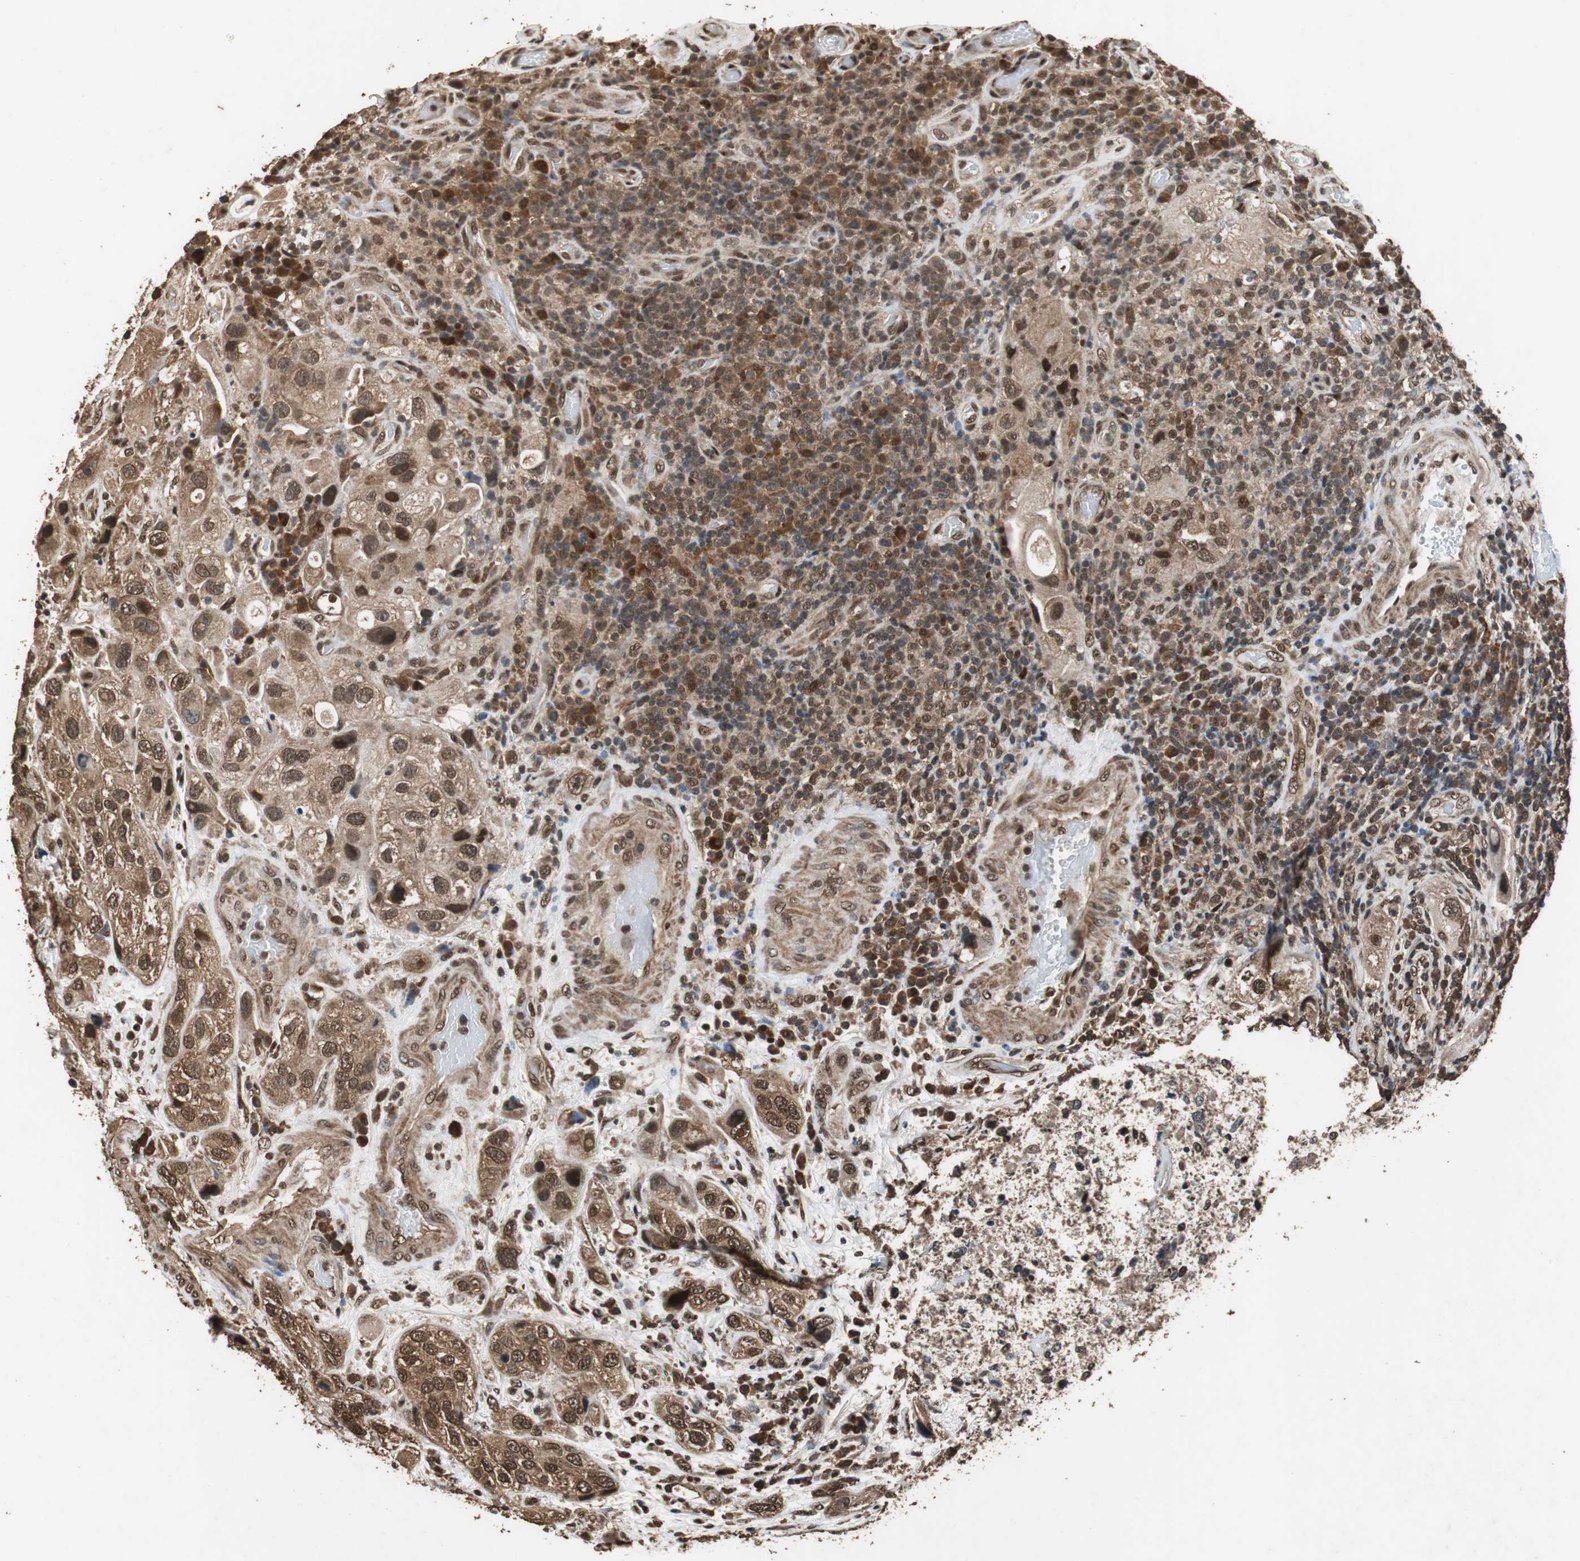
{"staining": {"intensity": "strong", "quantity": ">75%", "location": "cytoplasmic/membranous,nuclear"}, "tissue": "urothelial cancer", "cell_type": "Tumor cells", "image_type": "cancer", "snomed": [{"axis": "morphology", "description": "Urothelial carcinoma, High grade"}, {"axis": "topography", "description": "Urinary bladder"}], "caption": "Protein staining reveals strong cytoplasmic/membranous and nuclear expression in approximately >75% of tumor cells in urothelial carcinoma (high-grade). Ihc stains the protein in brown and the nuclei are stained blue.", "gene": "ZNF18", "patient": {"sex": "female", "age": 64}}